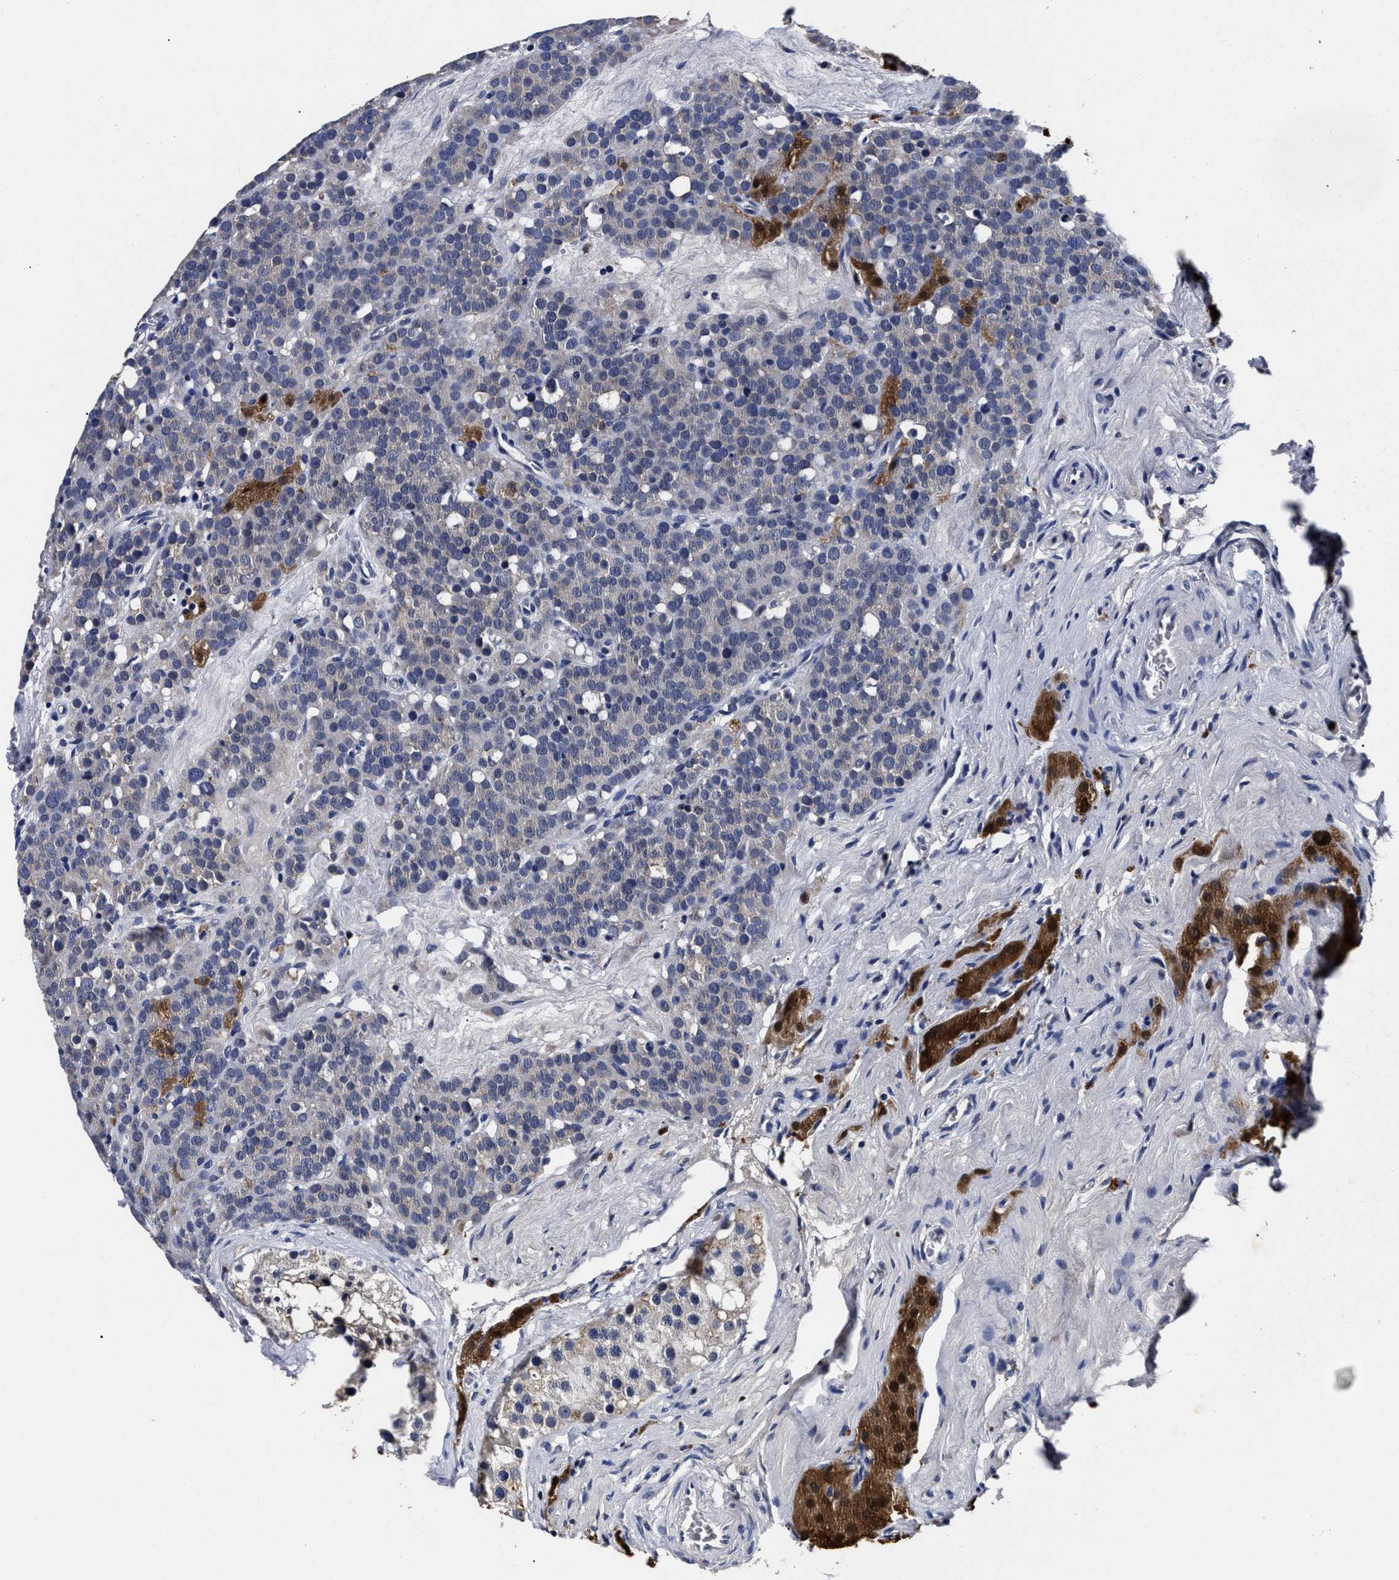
{"staining": {"intensity": "negative", "quantity": "none", "location": "none"}, "tissue": "testis cancer", "cell_type": "Tumor cells", "image_type": "cancer", "snomed": [{"axis": "morphology", "description": "Seminoma, NOS"}, {"axis": "topography", "description": "Testis"}], "caption": "This is an immunohistochemistry image of testis seminoma. There is no expression in tumor cells.", "gene": "OLFML2A", "patient": {"sex": "male", "age": 71}}